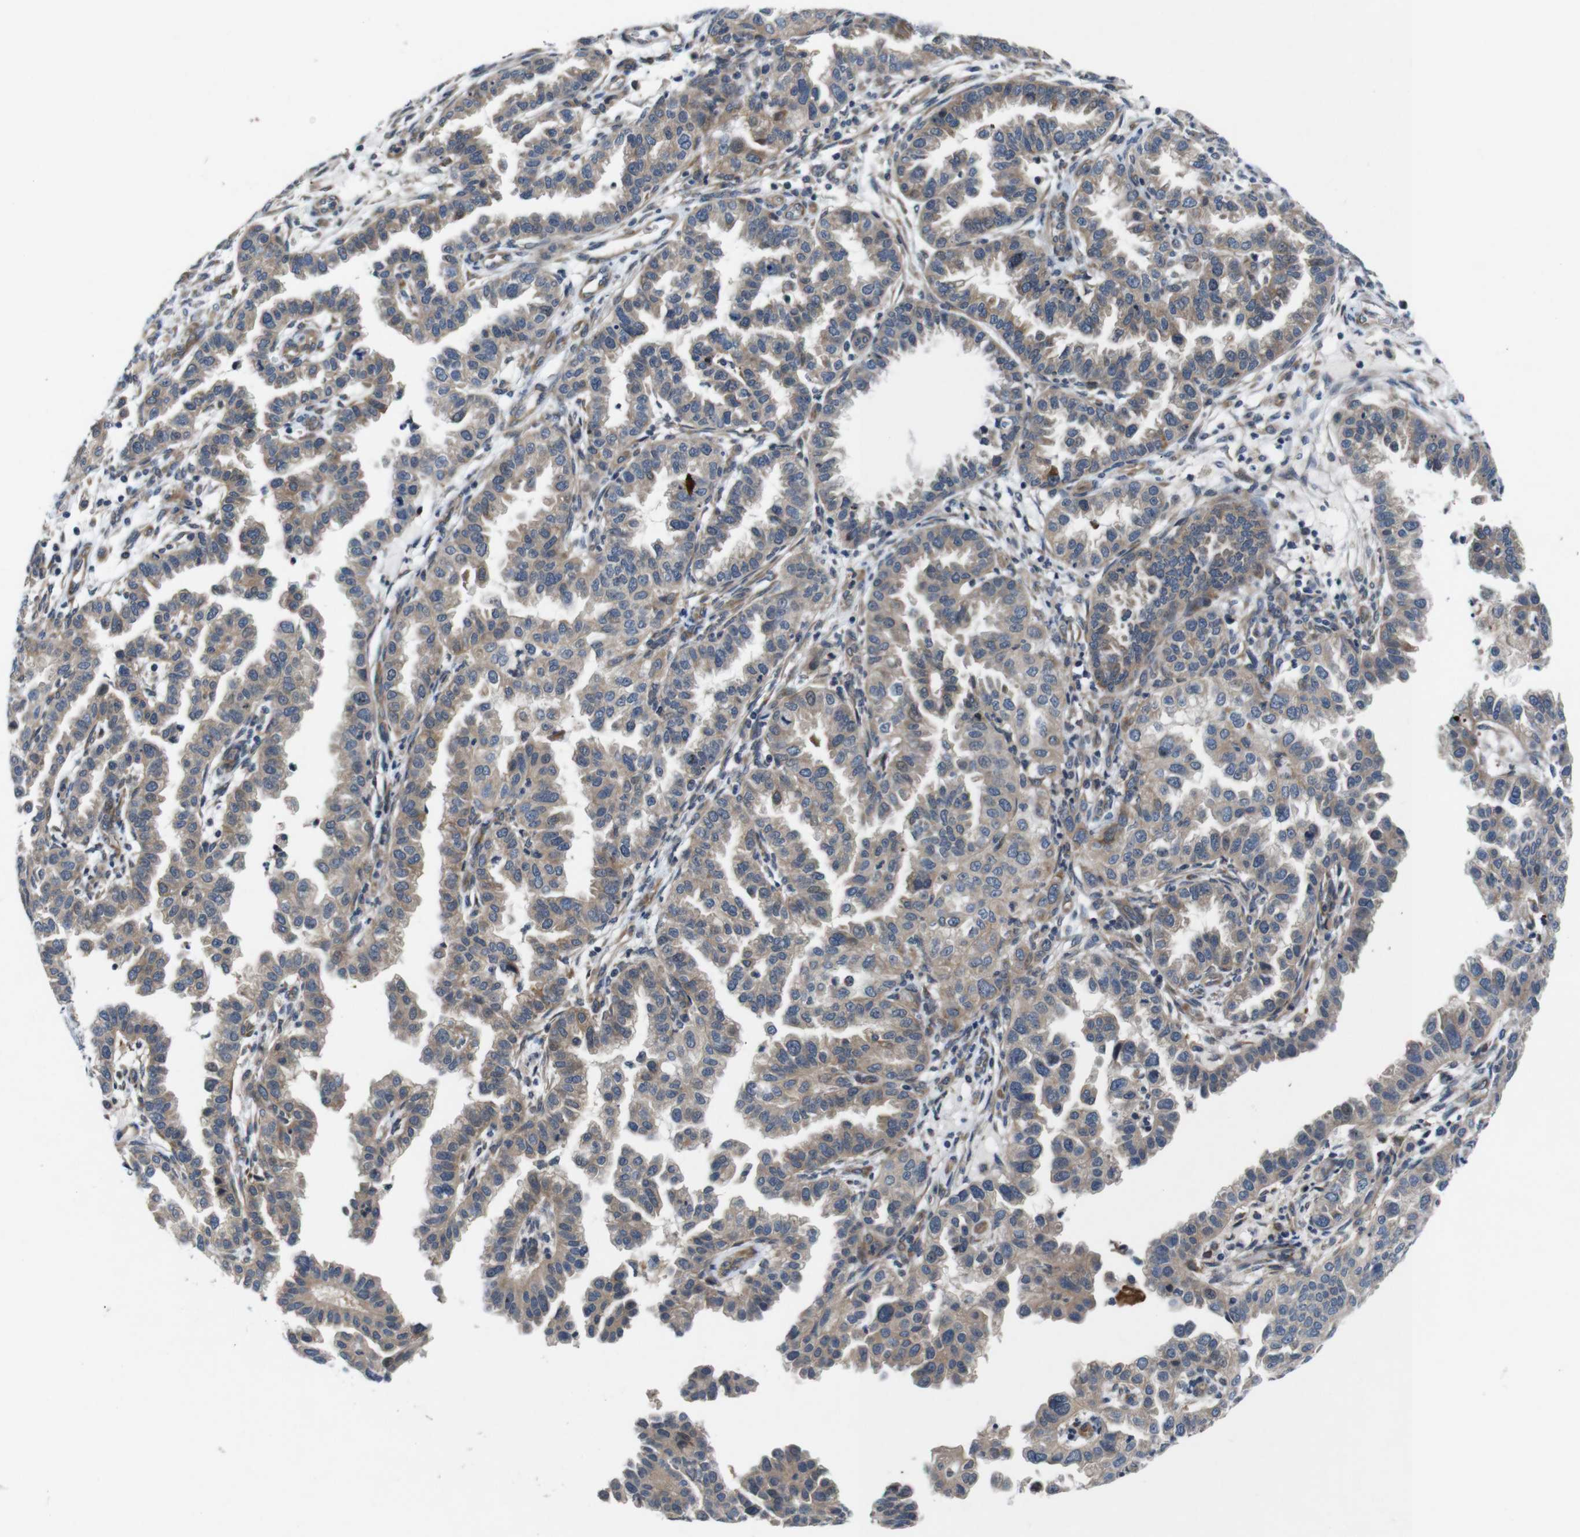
{"staining": {"intensity": "moderate", "quantity": ">75%", "location": "cytoplasmic/membranous"}, "tissue": "endometrial cancer", "cell_type": "Tumor cells", "image_type": "cancer", "snomed": [{"axis": "morphology", "description": "Adenocarcinoma, NOS"}, {"axis": "topography", "description": "Endometrium"}], "caption": "Endometrial cancer (adenocarcinoma) stained for a protein demonstrates moderate cytoplasmic/membranous positivity in tumor cells. The protein of interest is shown in brown color, while the nuclei are stained blue.", "gene": "JAK1", "patient": {"sex": "female", "age": 85}}